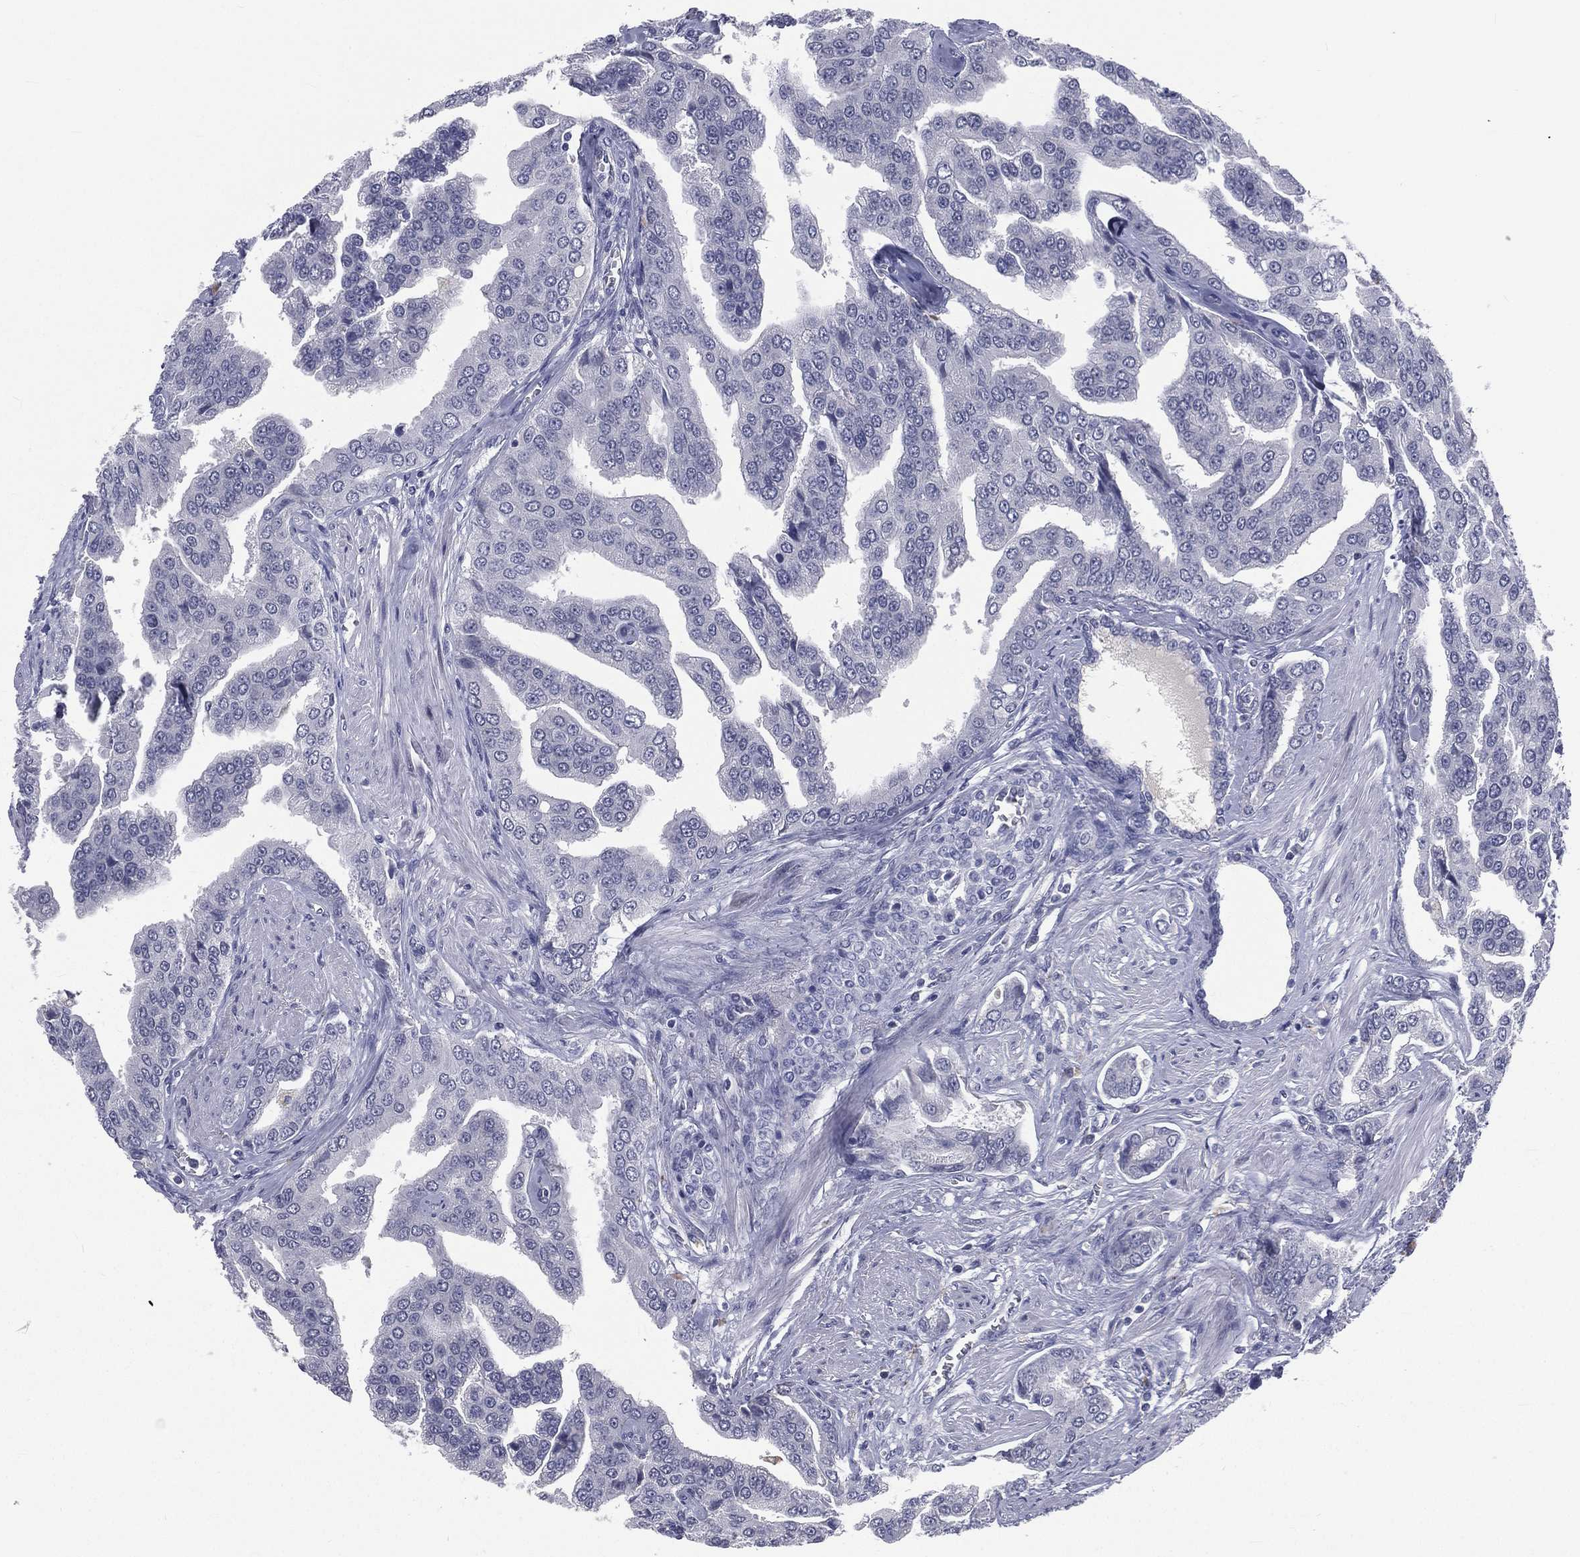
{"staining": {"intensity": "negative", "quantity": "none", "location": "none"}, "tissue": "prostate cancer", "cell_type": "Tumor cells", "image_type": "cancer", "snomed": [{"axis": "morphology", "description": "Adenocarcinoma, NOS"}, {"axis": "topography", "description": "Prostate and seminal vesicle, NOS"}, {"axis": "topography", "description": "Prostate"}], "caption": "A high-resolution image shows IHC staining of prostate cancer (adenocarcinoma), which shows no significant expression in tumor cells. Nuclei are stained in blue.", "gene": "IFT27", "patient": {"sex": "male", "age": 69}}